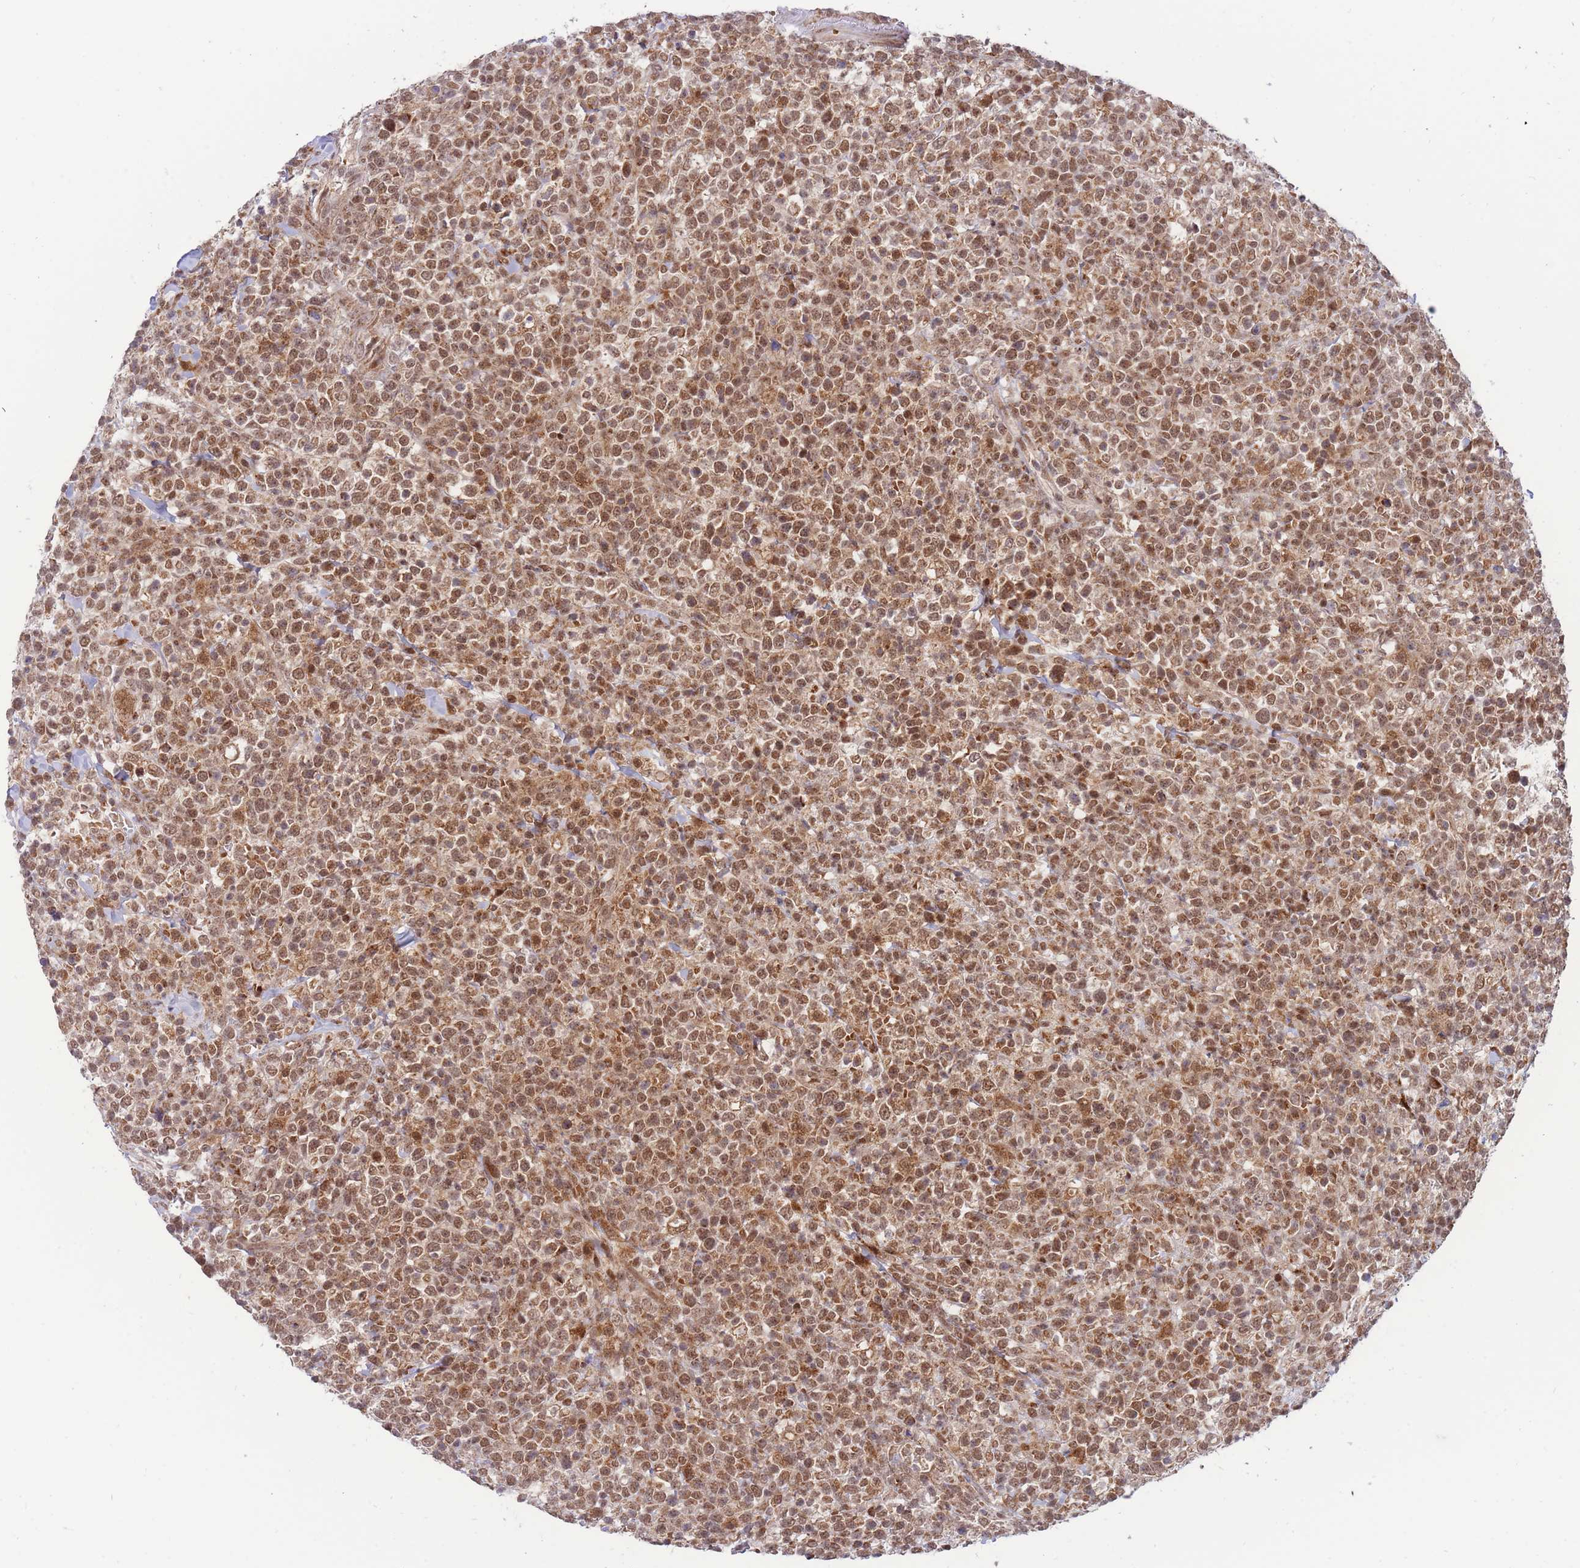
{"staining": {"intensity": "moderate", "quantity": ">75%", "location": "nuclear"}, "tissue": "lymphoma", "cell_type": "Tumor cells", "image_type": "cancer", "snomed": [{"axis": "morphology", "description": "Malignant lymphoma, non-Hodgkin's type, High grade"}, {"axis": "topography", "description": "Colon"}], "caption": "DAB immunohistochemical staining of malignant lymphoma, non-Hodgkin's type (high-grade) shows moderate nuclear protein staining in approximately >75% of tumor cells. The staining was performed using DAB (3,3'-diaminobenzidine), with brown indicating positive protein expression. Nuclei are stained blue with hematoxylin.", "gene": "BOD1L1", "patient": {"sex": "female", "age": 53}}